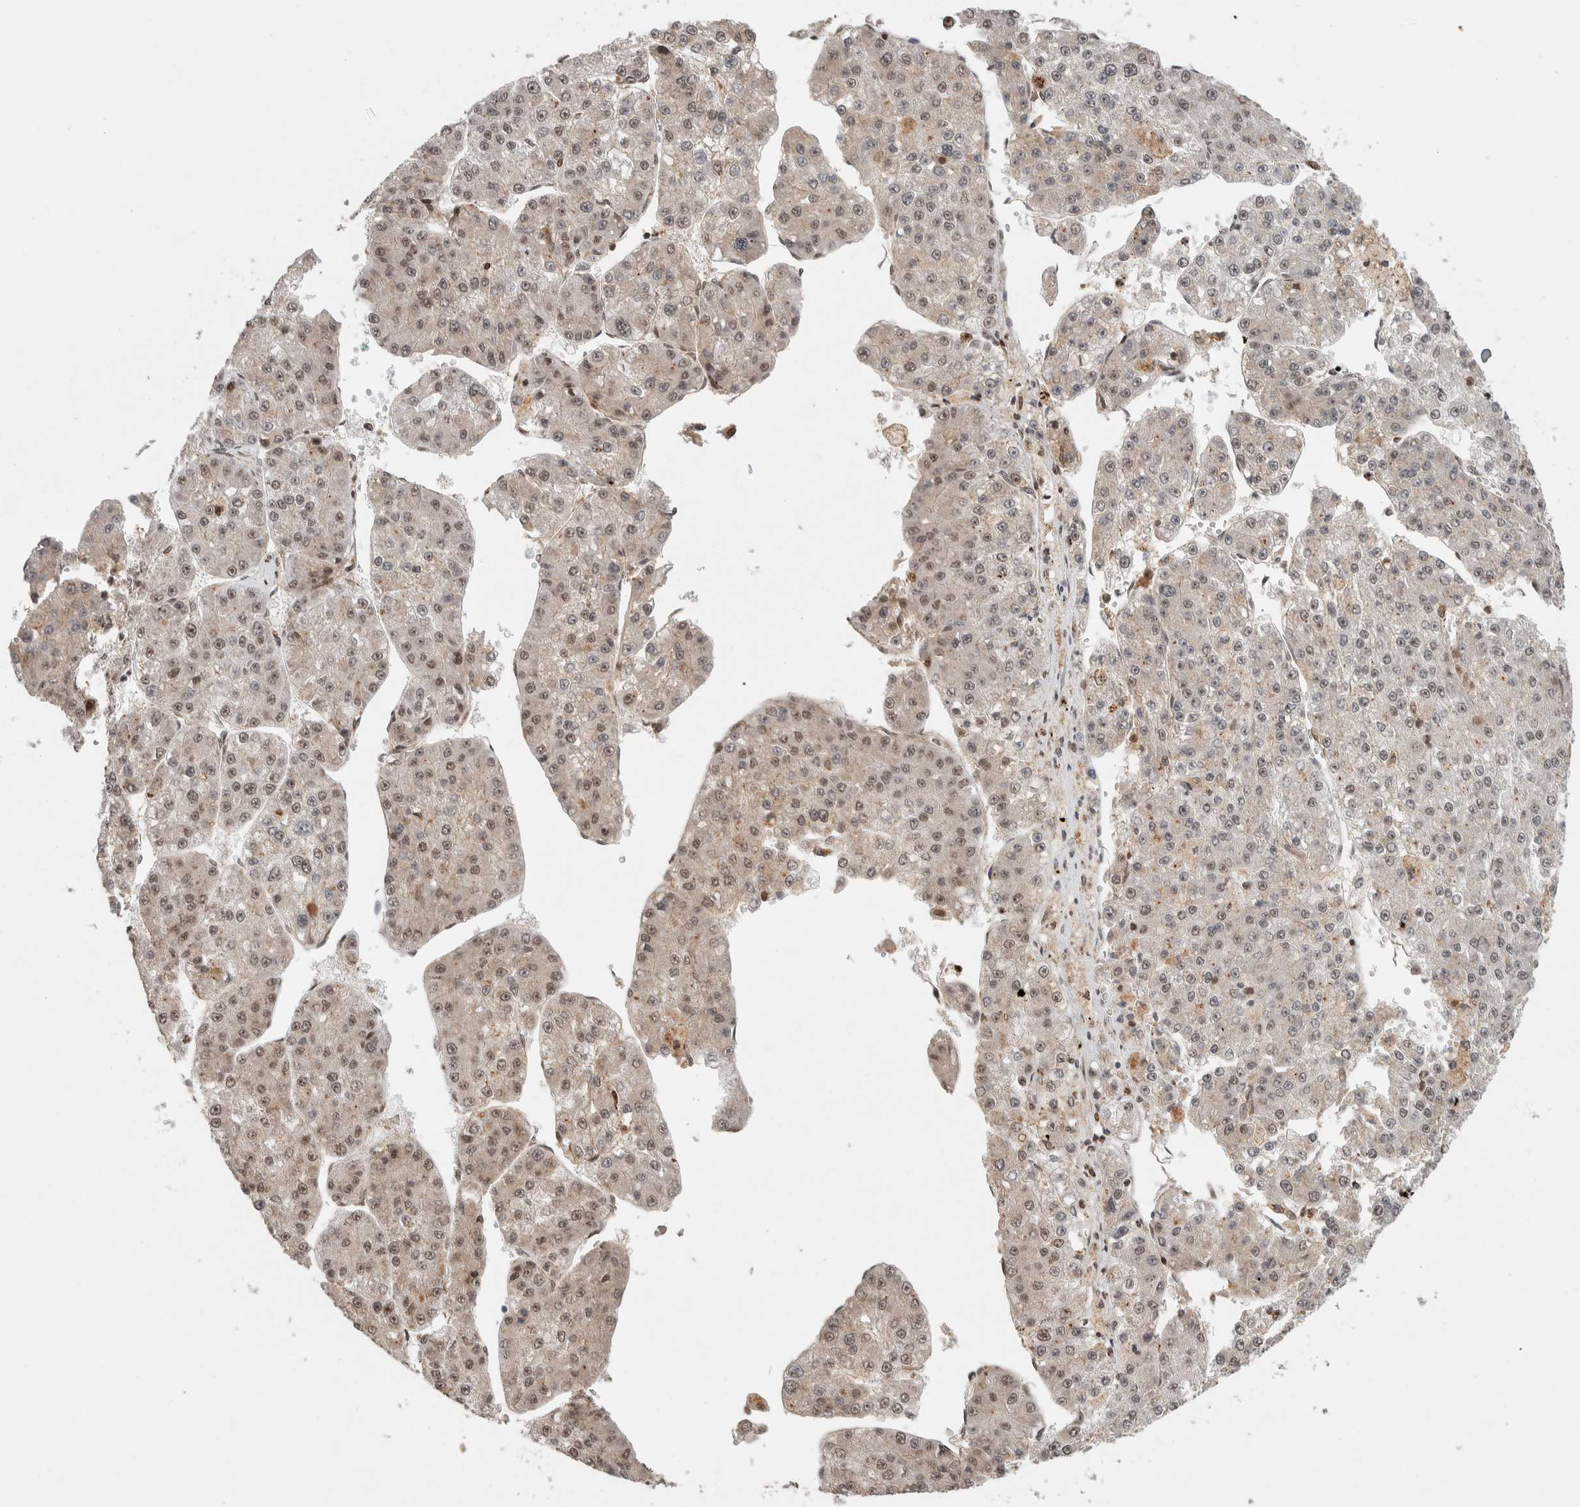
{"staining": {"intensity": "weak", "quantity": ">75%", "location": "nuclear"}, "tissue": "liver cancer", "cell_type": "Tumor cells", "image_type": "cancer", "snomed": [{"axis": "morphology", "description": "Carcinoma, Hepatocellular, NOS"}, {"axis": "topography", "description": "Liver"}], "caption": "Tumor cells show low levels of weak nuclear staining in about >75% of cells in liver cancer.", "gene": "ZNF521", "patient": {"sex": "female", "age": 73}}